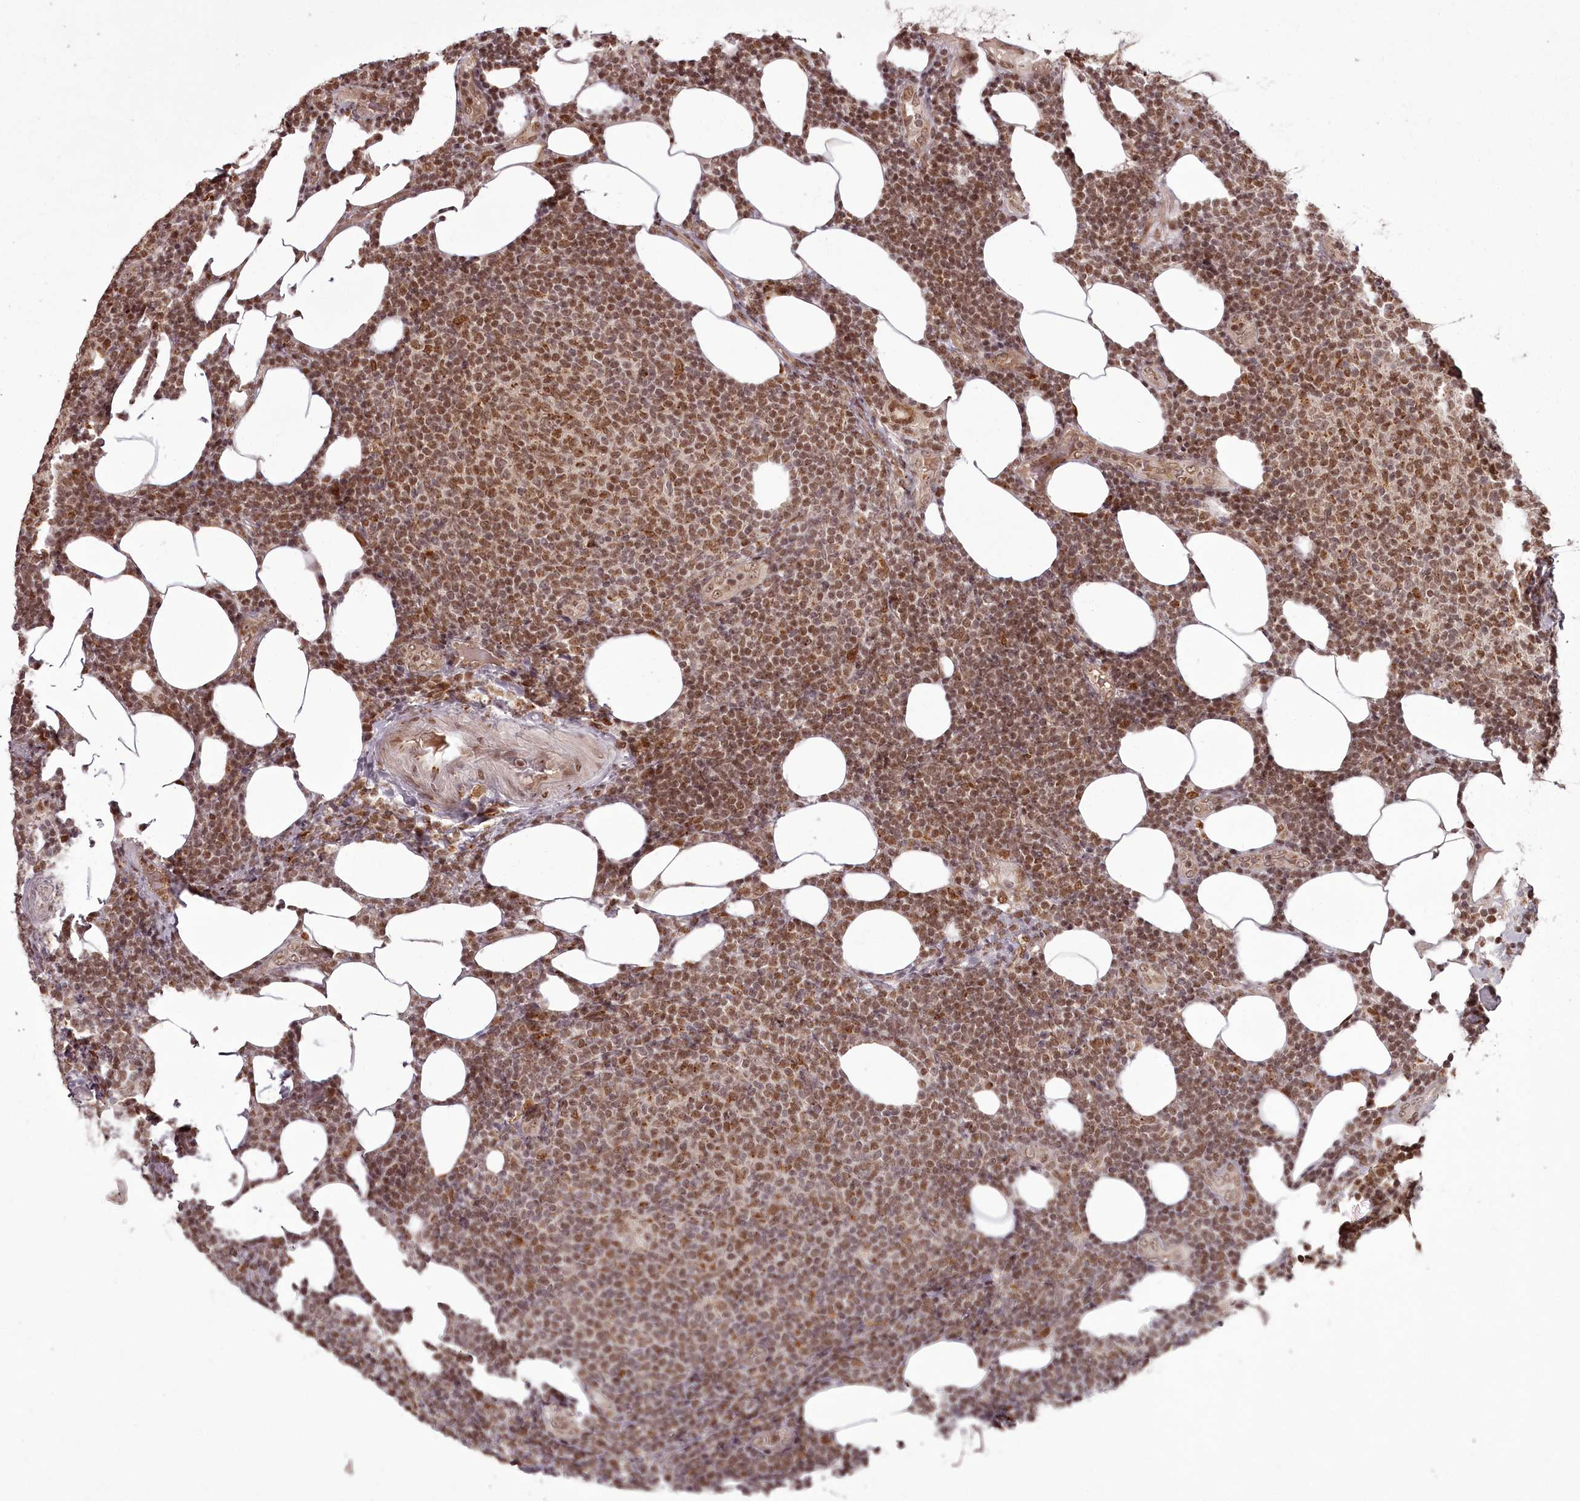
{"staining": {"intensity": "moderate", "quantity": "25%-75%", "location": "nuclear"}, "tissue": "lymphoma", "cell_type": "Tumor cells", "image_type": "cancer", "snomed": [{"axis": "morphology", "description": "Malignant lymphoma, non-Hodgkin's type, Low grade"}, {"axis": "topography", "description": "Lymph node"}], "caption": "Malignant lymphoma, non-Hodgkin's type (low-grade) stained for a protein (brown) shows moderate nuclear positive staining in approximately 25%-75% of tumor cells.", "gene": "CEP83", "patient": {"sex": "male", "age": 66}}